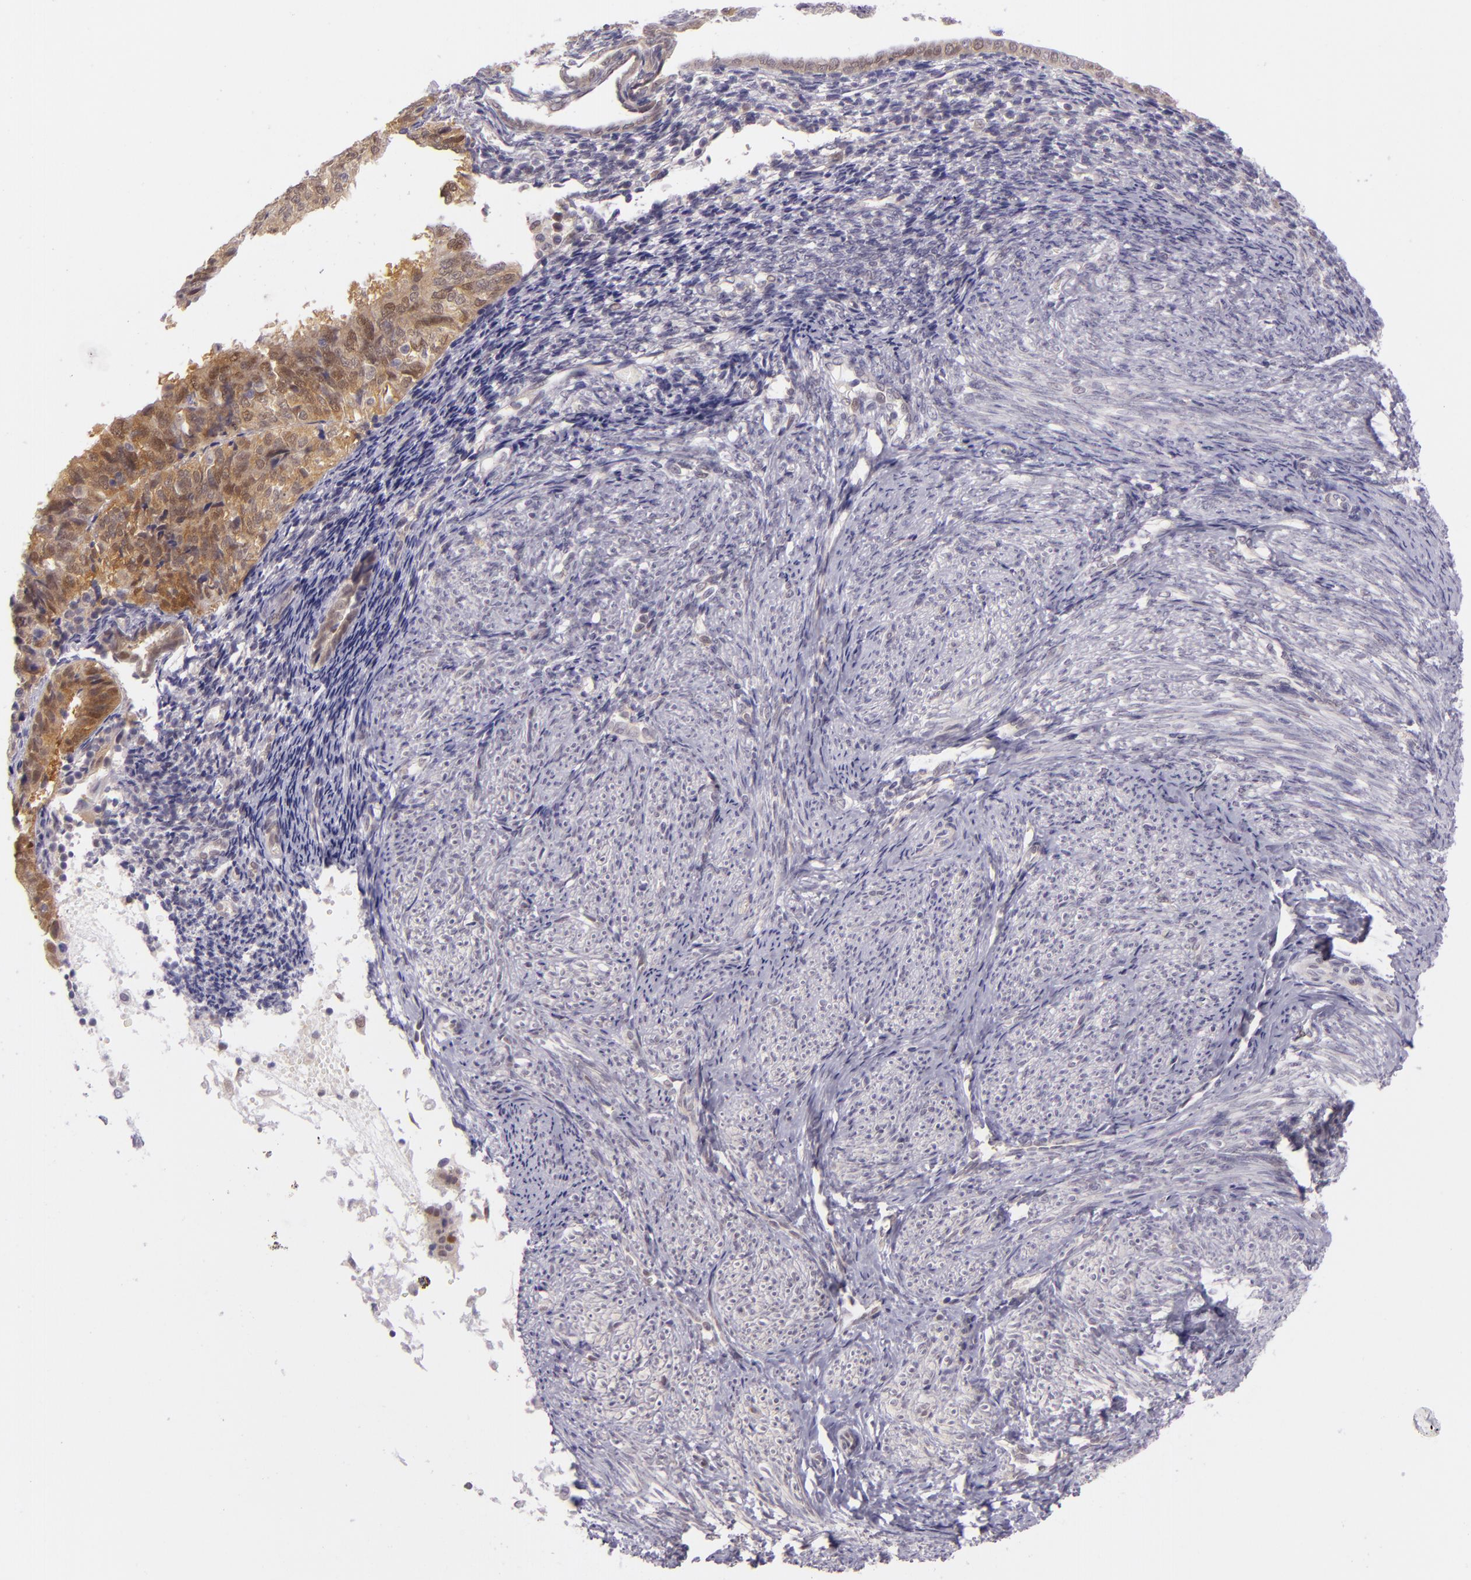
{"staining": {"intensity": "moderate", "quantity": "25%-75%", "location": "cytoplasmic/membranous,nuclear"}, "tissue": "endometrial cancer", "cell_type": "Tumor cells", "image_type": "cancer", "snomed": [{"axis": "morphology", "description": "Adenocarcinoma, NOS"}, {"axis": "topography", "description": "Endometrium"}], "caption": "Immunohistochemistry staining of endometrial cancer, which exhibits medium levels of moderate cytoplasmic/membranous and nuclear positivity in approximately 25%-75% of tumor cells indicating moderate cytoplasmic/membranous and nuclear protein expression. The staining was performed using DAB (3,3'-diaminobenzidine) (brown) for protein detection and nuclei were counterstained in hematoxylin (blue).", "gene": "CSE1L", "patient": {"sex": "female", "age": 55}}